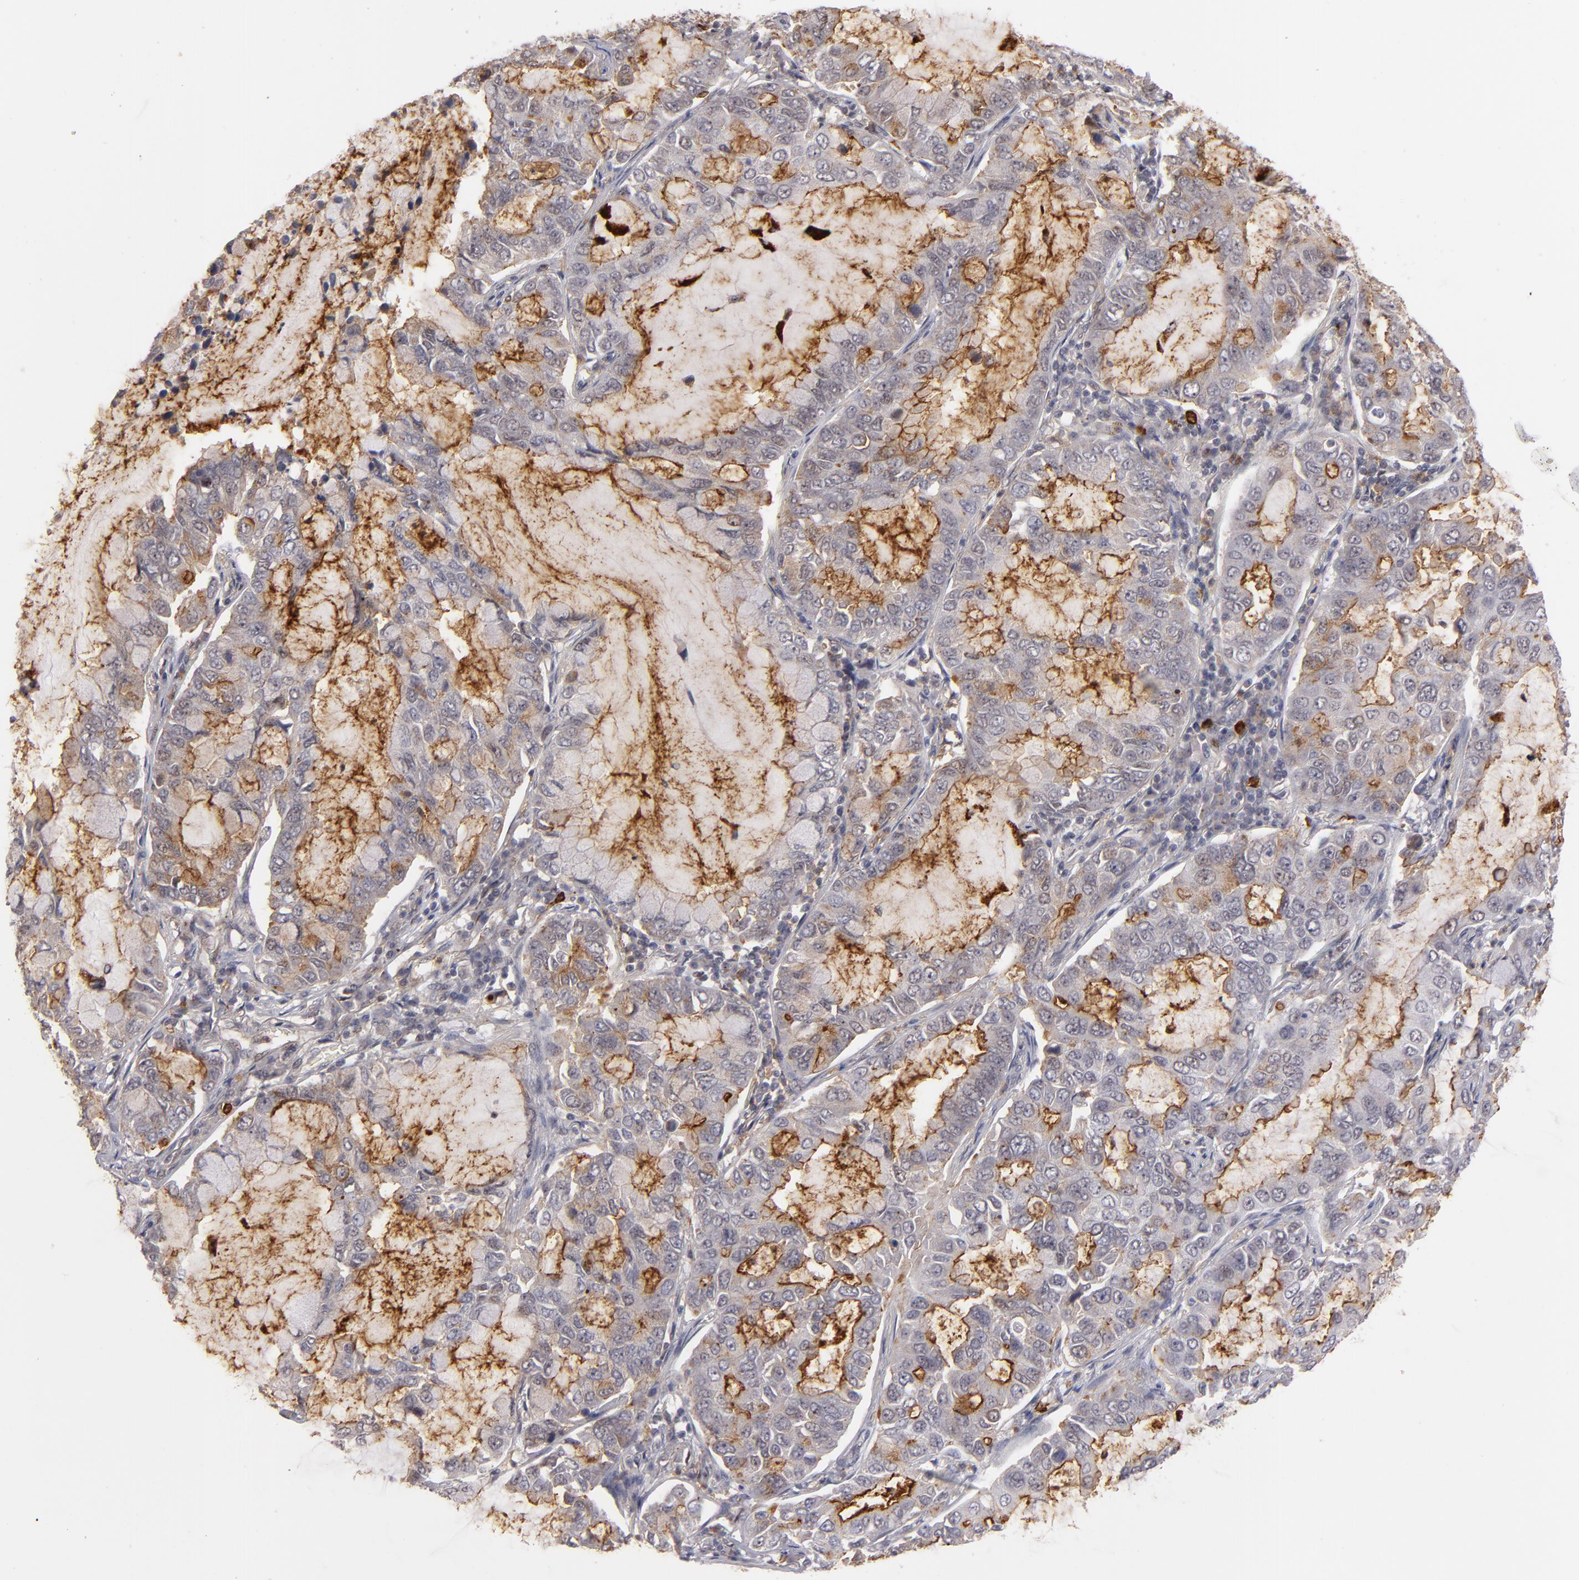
{"staining": {"intensity": "moderate", "quantity": ">75%", "location": "cytoplasmic/membranous,nuclear"}, "tissue": "lung cancer", "cell_type": "Tumor cells", "image_type": "cancer", "snomed": [{"axis": "morphology", "description": "Adenocarcinoma, NOS"}, {"axis": "topography", "description": "Lung"}], "caption": "Moderate cytoplasmic/membranous and nuclear protein staining is seen in approximately >75% of tumor cells in adenocarcinoma (lung). (Brightfield microscopy of DAB IHC at high magnification).", "gene": "STX3", "patient": {"sex": "male", "age": 64}}